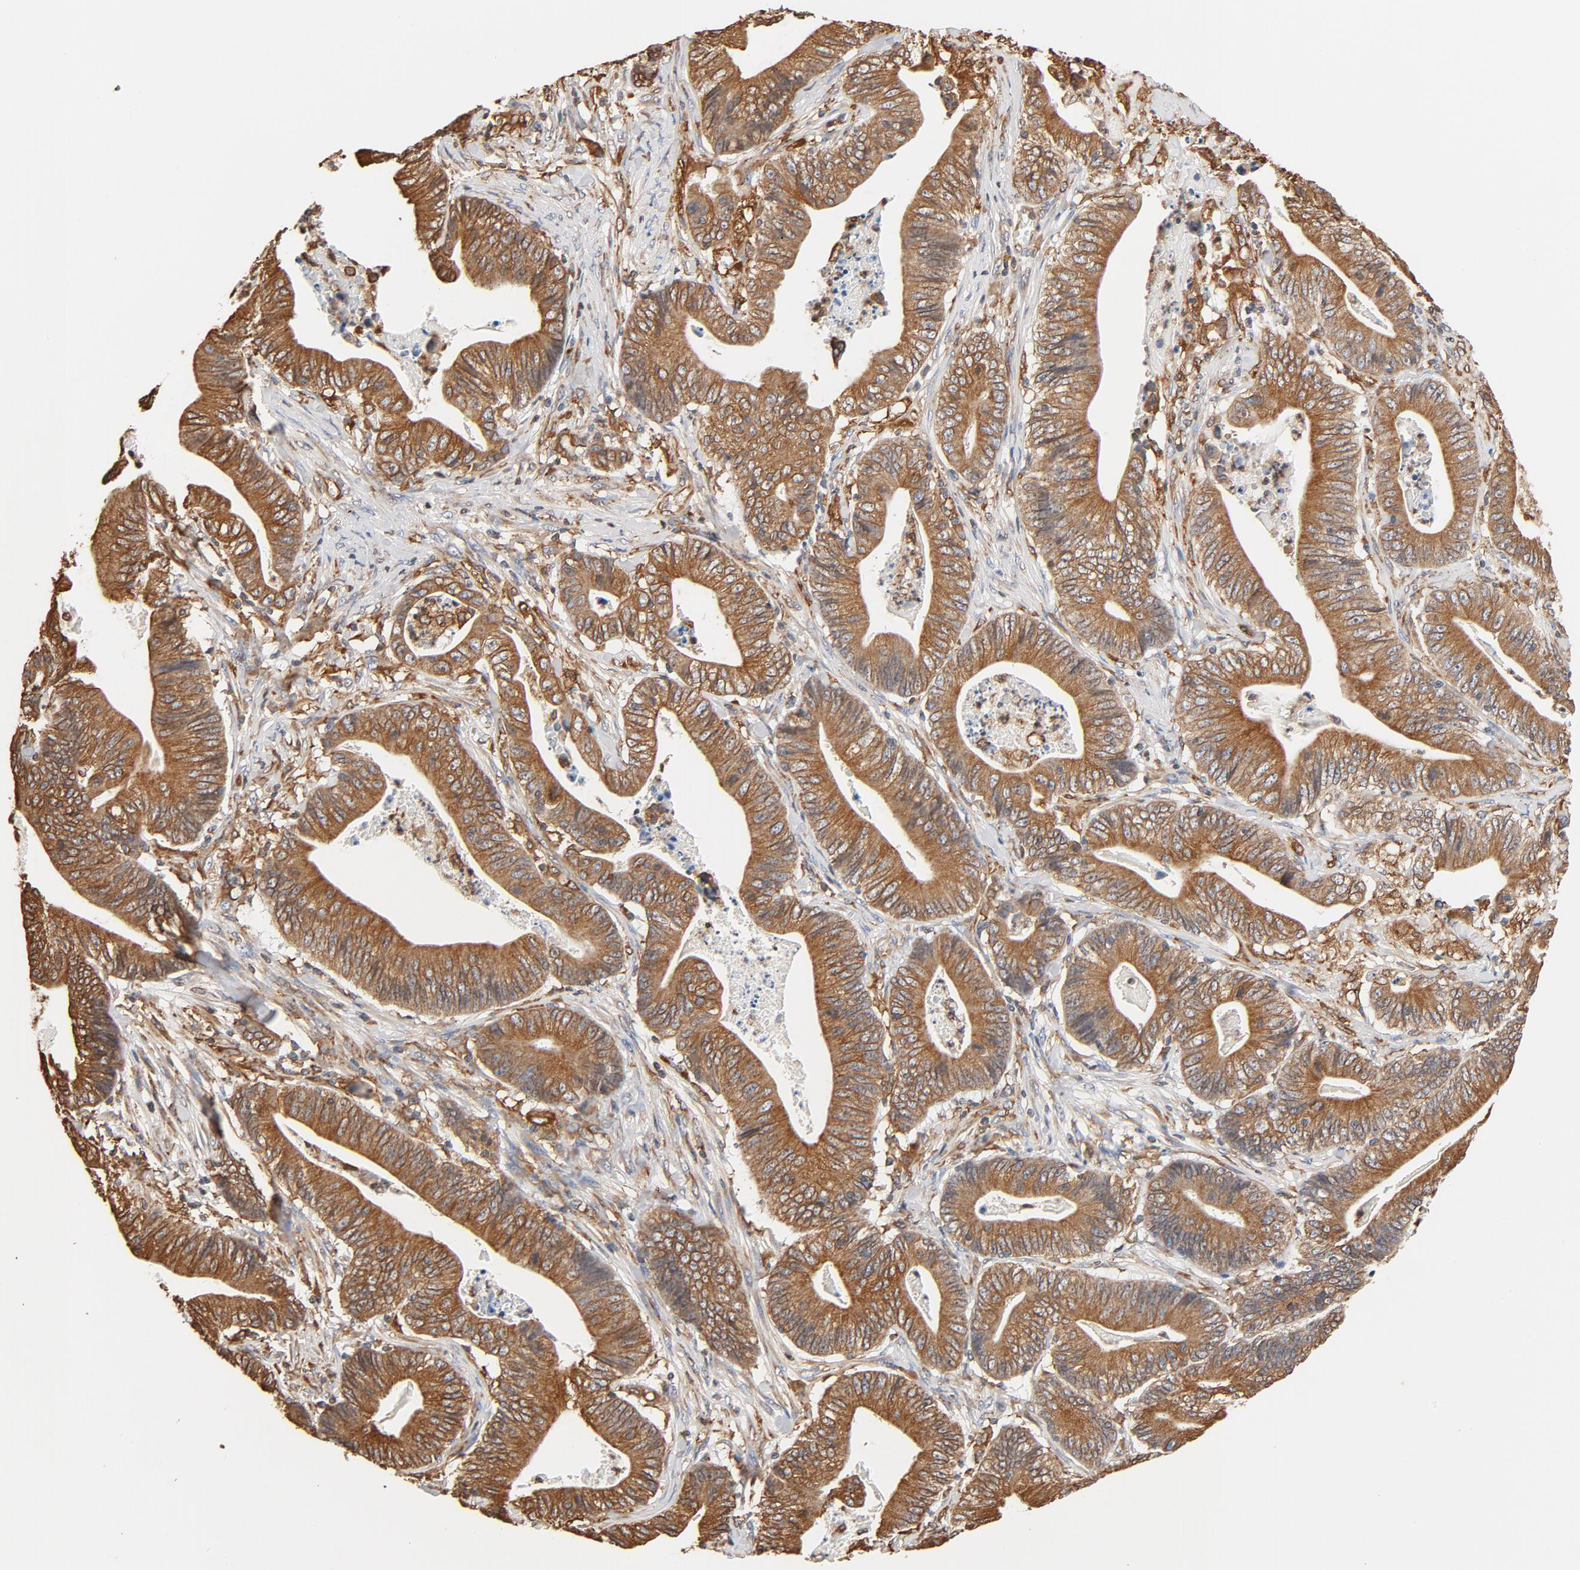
{"staining": {"intensity": "moderate", "quantity": ">75%", "location": "cytoplasmic/membranous"}, "tissue": "stomach cancer", "cell_type": "Tumor cells", "image_type": "cancer", "snomed": [{"axis": "morphology", "description": "Adenocarcinoma, NOS"}, {"axis": "topography", "description": "Stomach, lower"}], "caption": "This image shows immunohistochemistry staining of human stomach adenocarcinoma, with medium moderate cytoplasmic/membranous positivity in about >75% of tumor cells.", "gene": "BCAP31", "patient": {"sex": "female", "age": 86}}